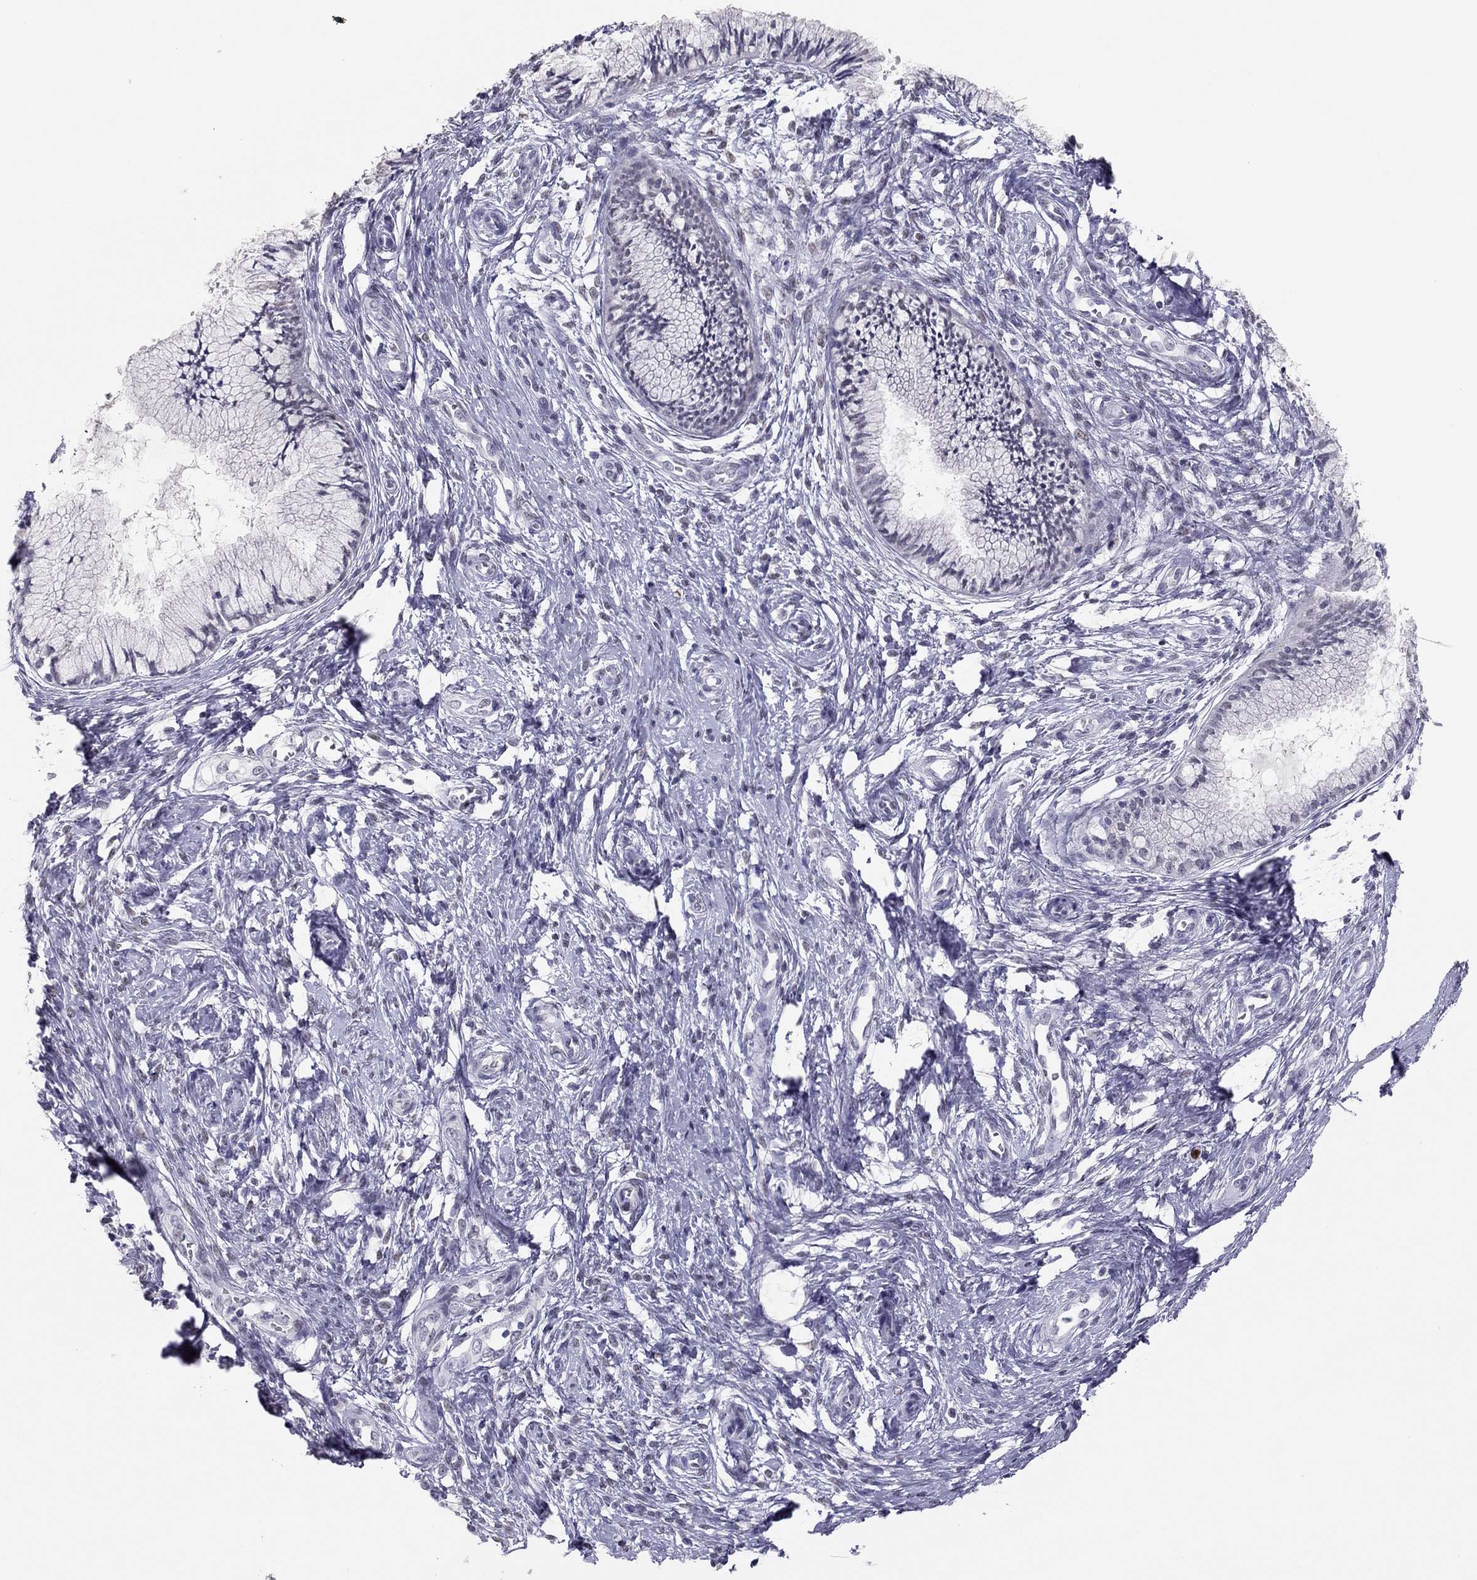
{"staining": {"intensity": "negative", "quantity": "none", "location": "none"}, "tissue": "cervical cancer", "cell_type": "Tumor cells", "image_type": "cancer", "snomed": [{"axis": "morphology", "description": "Normal tissue, NOS"}, {"axis": "morphology", "description": "Squamous cell carcinoma, NOS"}, {"axis": "topography", "description": "Cervix"}], "caption": "Tumor cells show no significant staining in cervical cancer (squamous cell carcinoma).", "gene": "PHOX2A", "patient": {"sex": "female", "age": 39}}